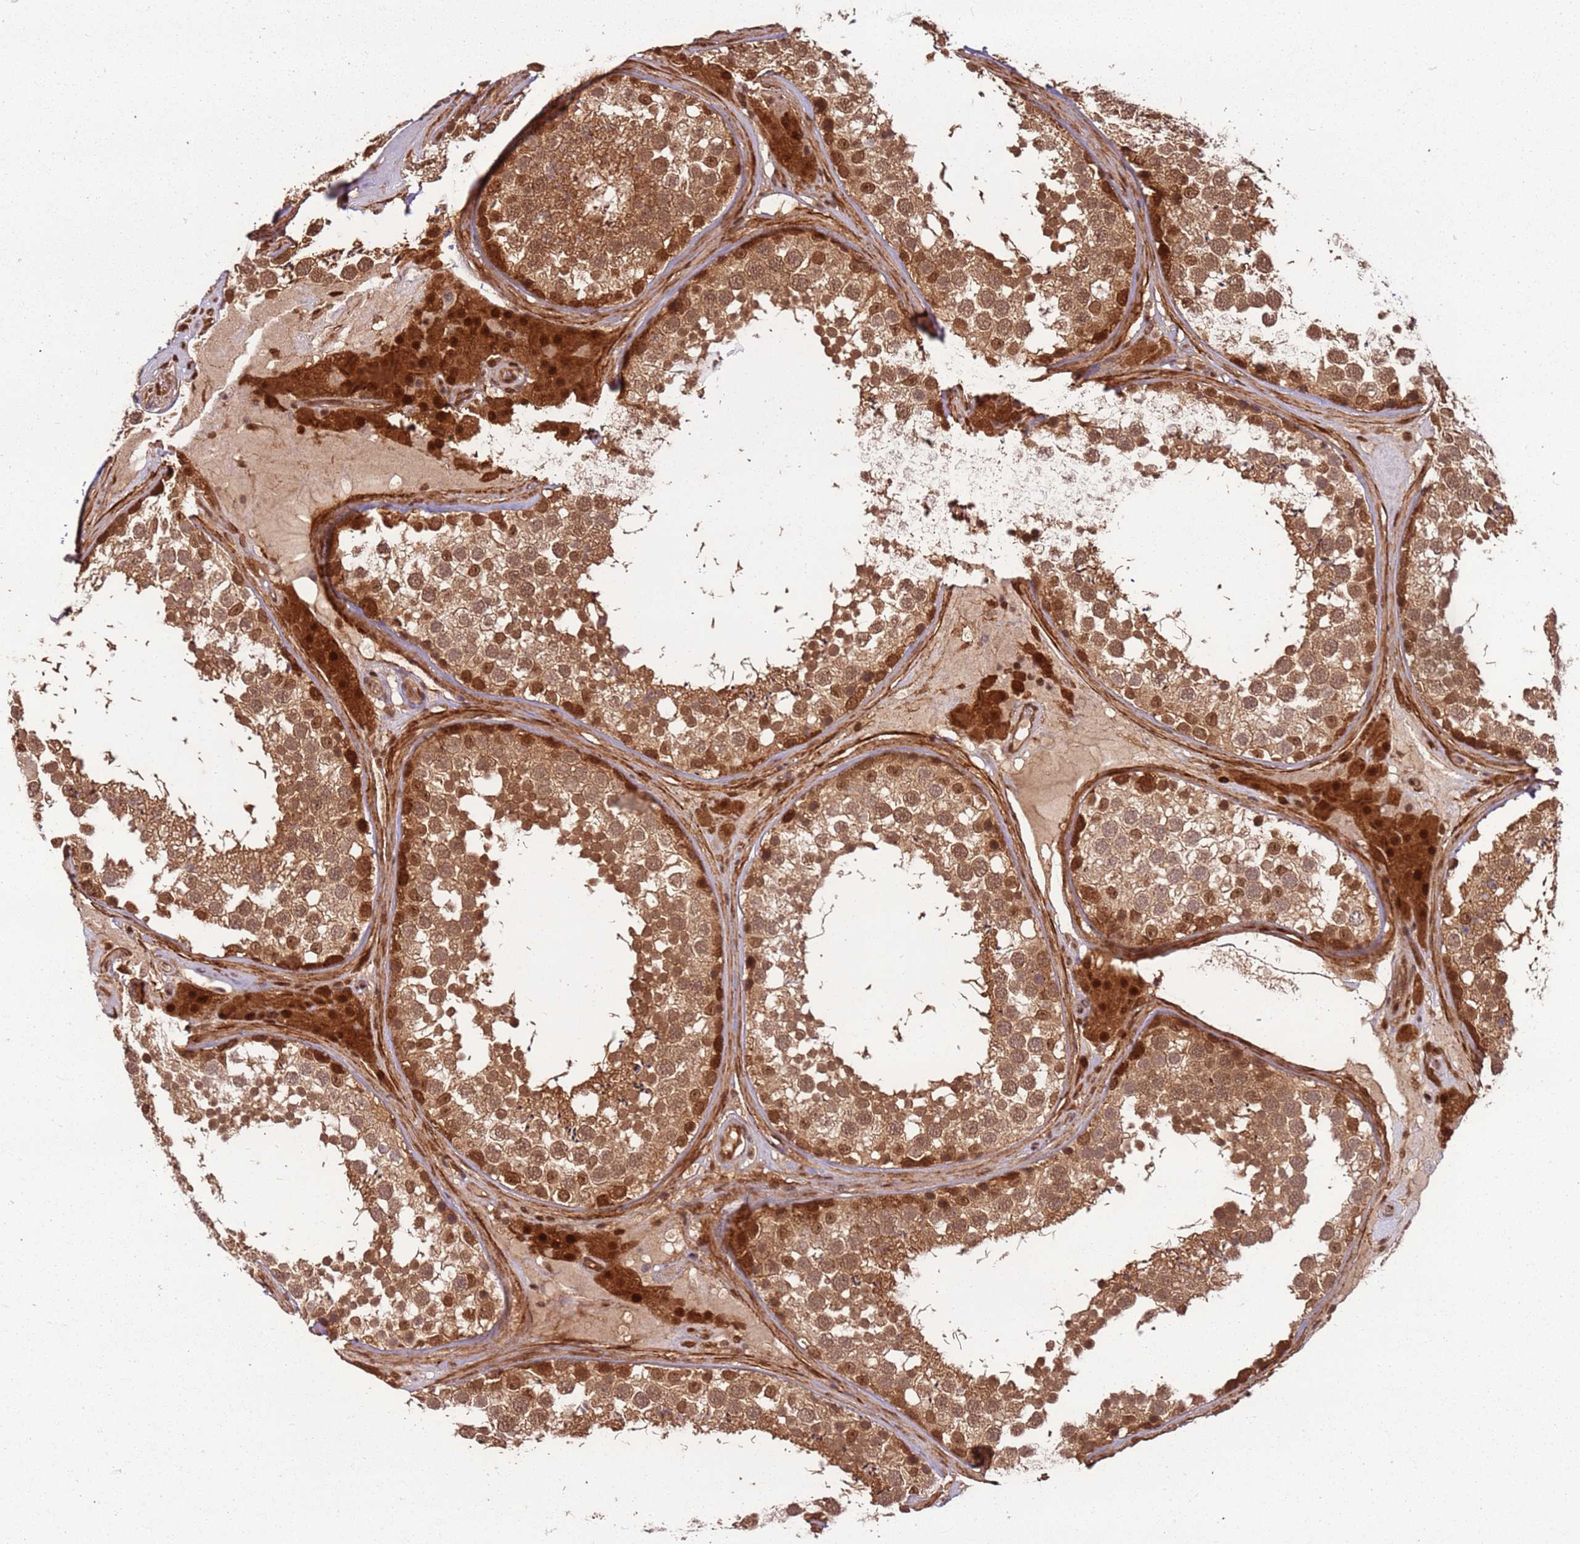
{"staining": {"intensity": "moderate", "quantity": ">75%", "location": "cytoplasmic/membranous,nuclear"}, "tissue": "testis", "cell_type": "Cells in seminiferous ducts", "image_type": "normal", "snomed": [{"axis": "morphology", "description": "Normal tissue, NOS"}, {"axis": "topography", "description": "Testis"}], "caption": "Protein analysis of normal testis demonstrates moderate cytoplasmic/membranous,nuclear staining in about >75% of cells in seminiferous ducts. The staining is performed using DAB brown chromogen to label protein expression. The nuclei are counter-stained blue using hematoxylin.", "gene": "PGLS", "patient": {"sex": "male", "age": 46}}